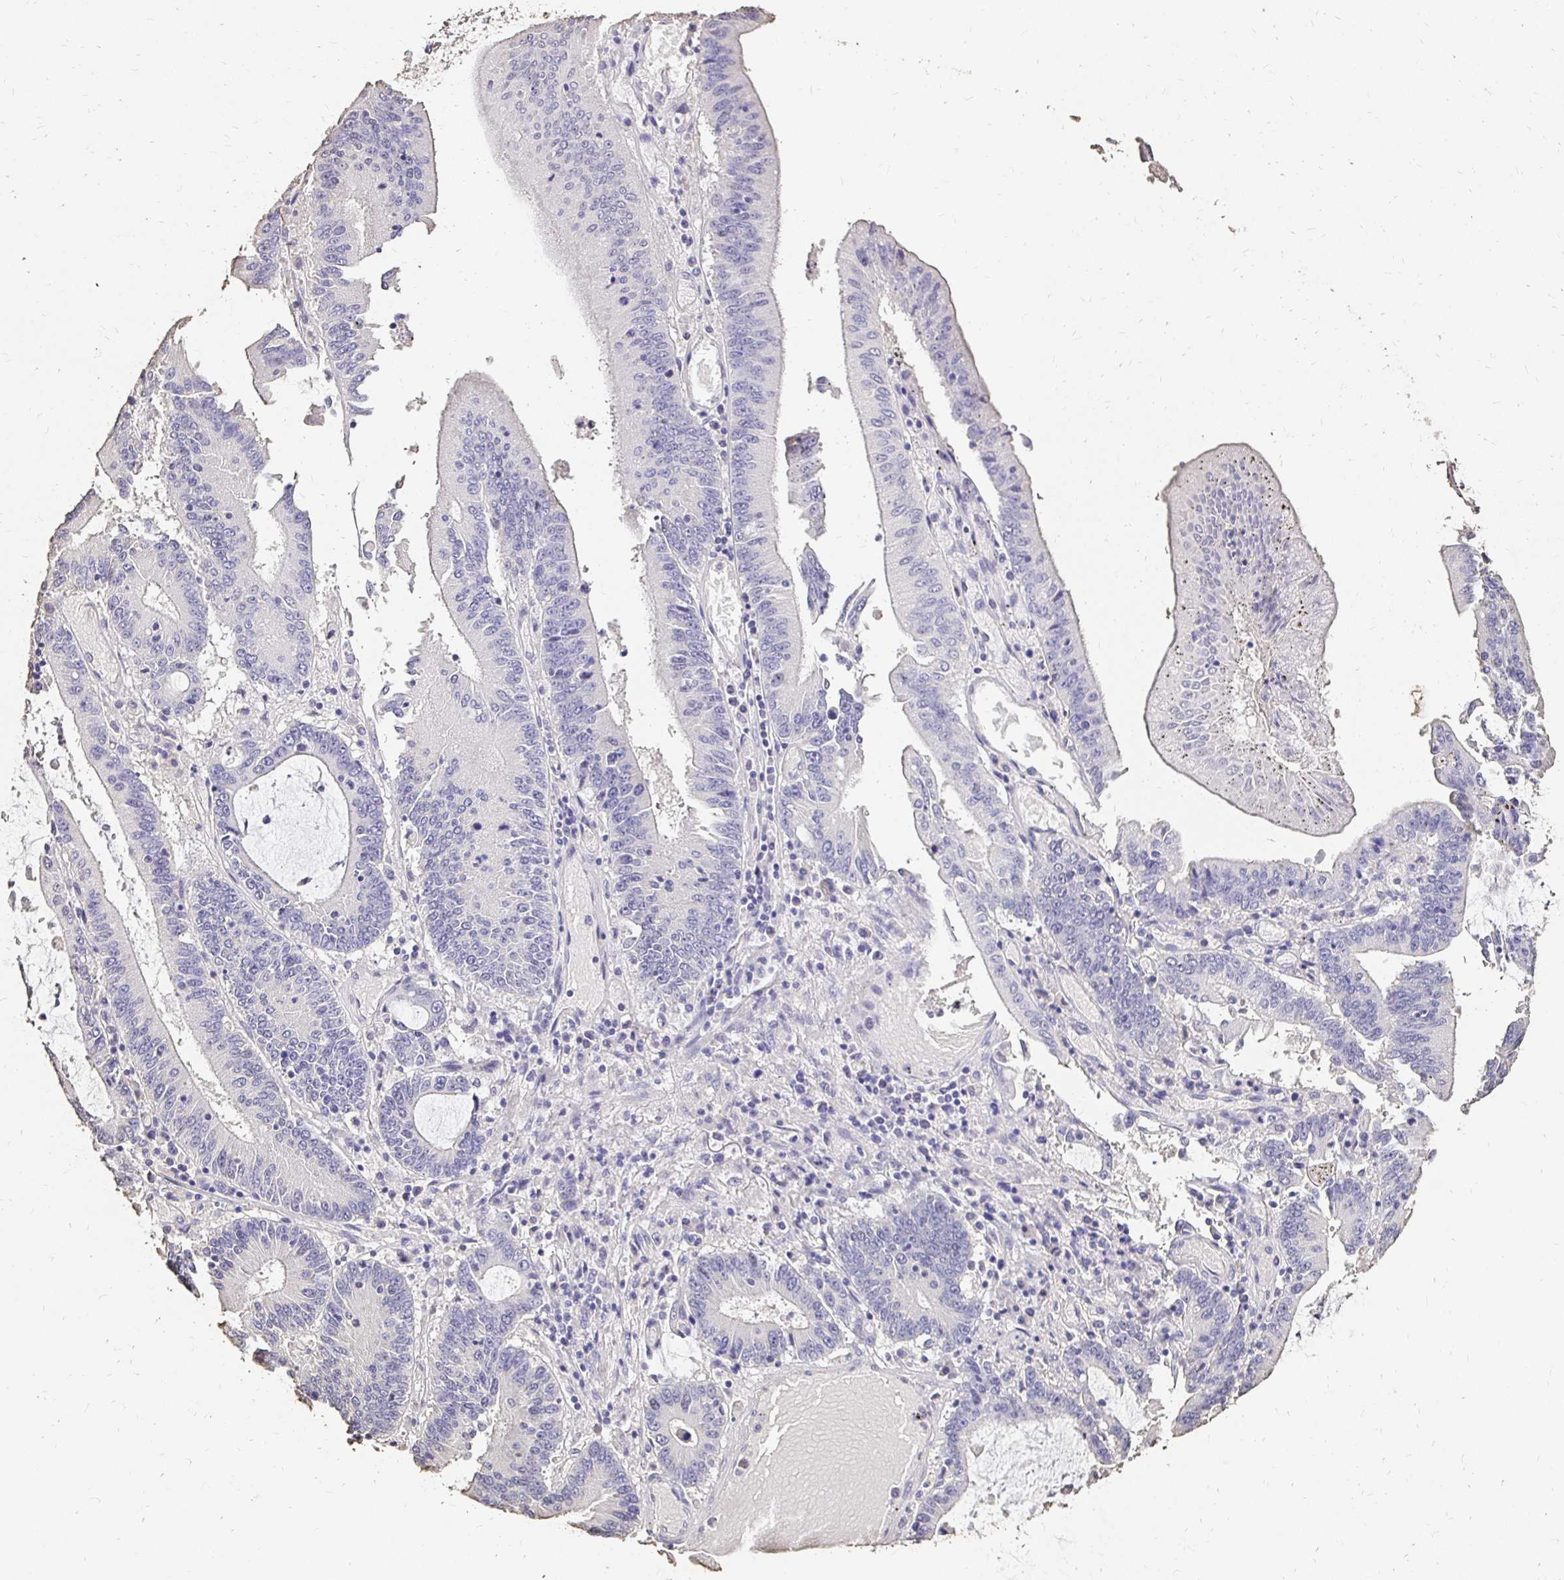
{"staining": {"intensity": "negative", "quantity": "none", "location": "none"}, "tissue": "stomach cancer", "cell_type": "Tumor cells", "image_type": "cancer", "snomed": [{"axis": "morphology", "description": "Adenocarcinoma, NOS"}, {"axis": "topography", "description": "Stomach, upper"}], "caption": "There is no significant expression in tumor cells of stomach cancer (adenocarcinoma).", "gene": "UGT1A6", "patient": {"sex": "male", "age": 68}}